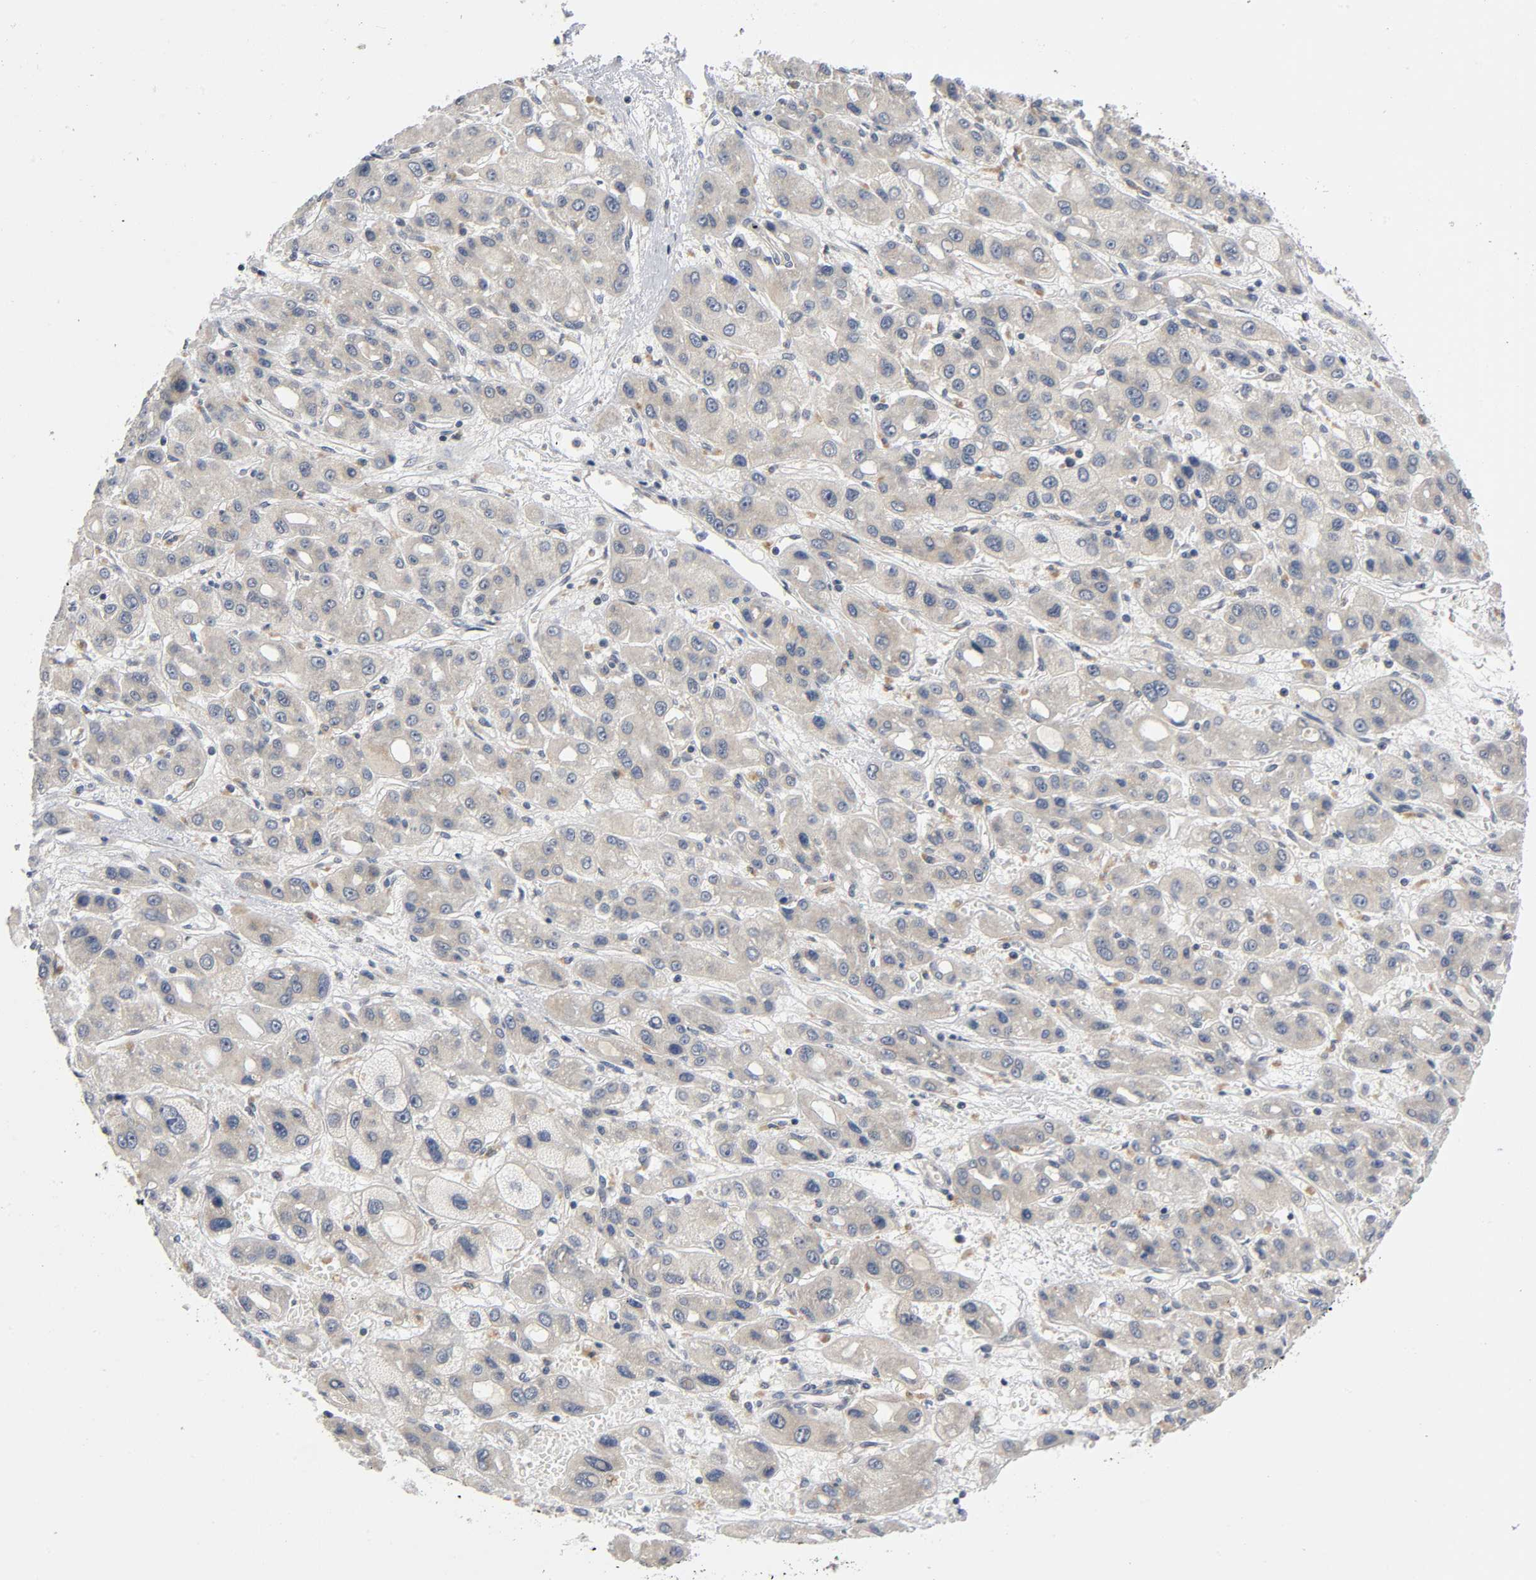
{"staining": {"intensity": "weak", "quantity": ">75%", "location": "cytoplasmic/membranous"}, "tissue": "liver cancer", "cell_type": "Tumor cells", "image_type": "cancer", "snomed": [{"axis": "morphology", "description": "Carcinoma, Hepatocellular, NOS"}, {"axis": "topography", "description": "Liver"}], "caption": "A high-resolution image shows IHC staining of liver hepatocellular carcinoma, which displays weak cytoplasmic/membranous expression in about >75% of tumor cells. The staining was performed using DAB (3,3'-diaminobenzidine) to visualize the protein expression in brown, while the nuclei were stained in blue with hematoxylin (Magnification: 20x).", "gene": "MAPK8", "patient": {"sex": "male", "age": 55}}